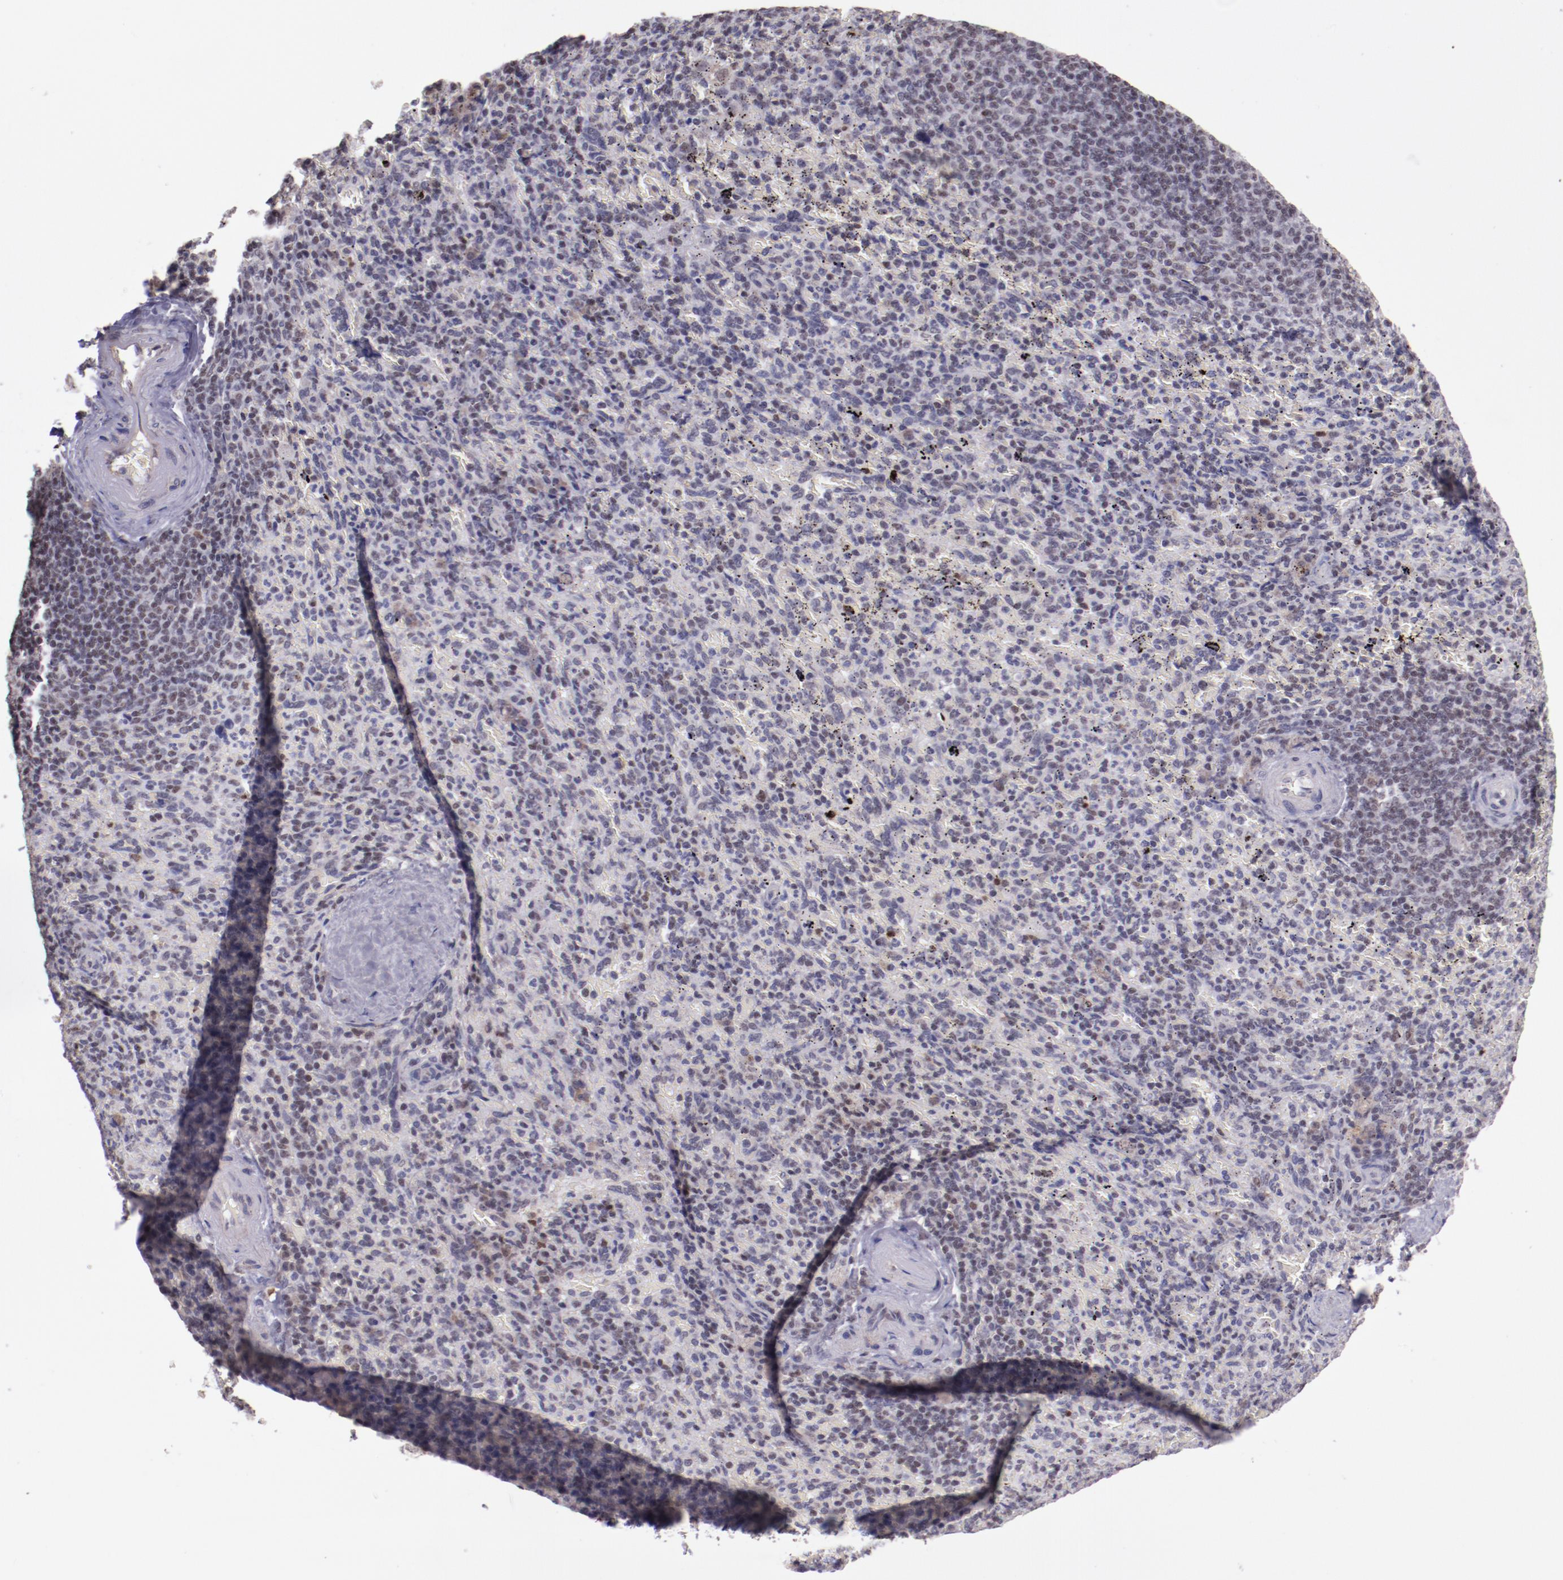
{"staining": {"intensity": "negative", "quantity": "none", "location": "none"}, "tissue": "spleen", "cell_type": "Cells in red pulp", "image_type": "normal", "snomed": [{"axis": "morphology", "description": "Normal tissue, NOS"}, {"axis": "topography", "description": "Spleen"}], "caption": "Immunohistochemical staining of normal human spleen shows no significant expression in cells in red pulp. (Immunohistochemistry (ihc), brightfield microscopy, high magnification).", "gene": "ELF1", "patient": {"sex": "female", "age": 43}}